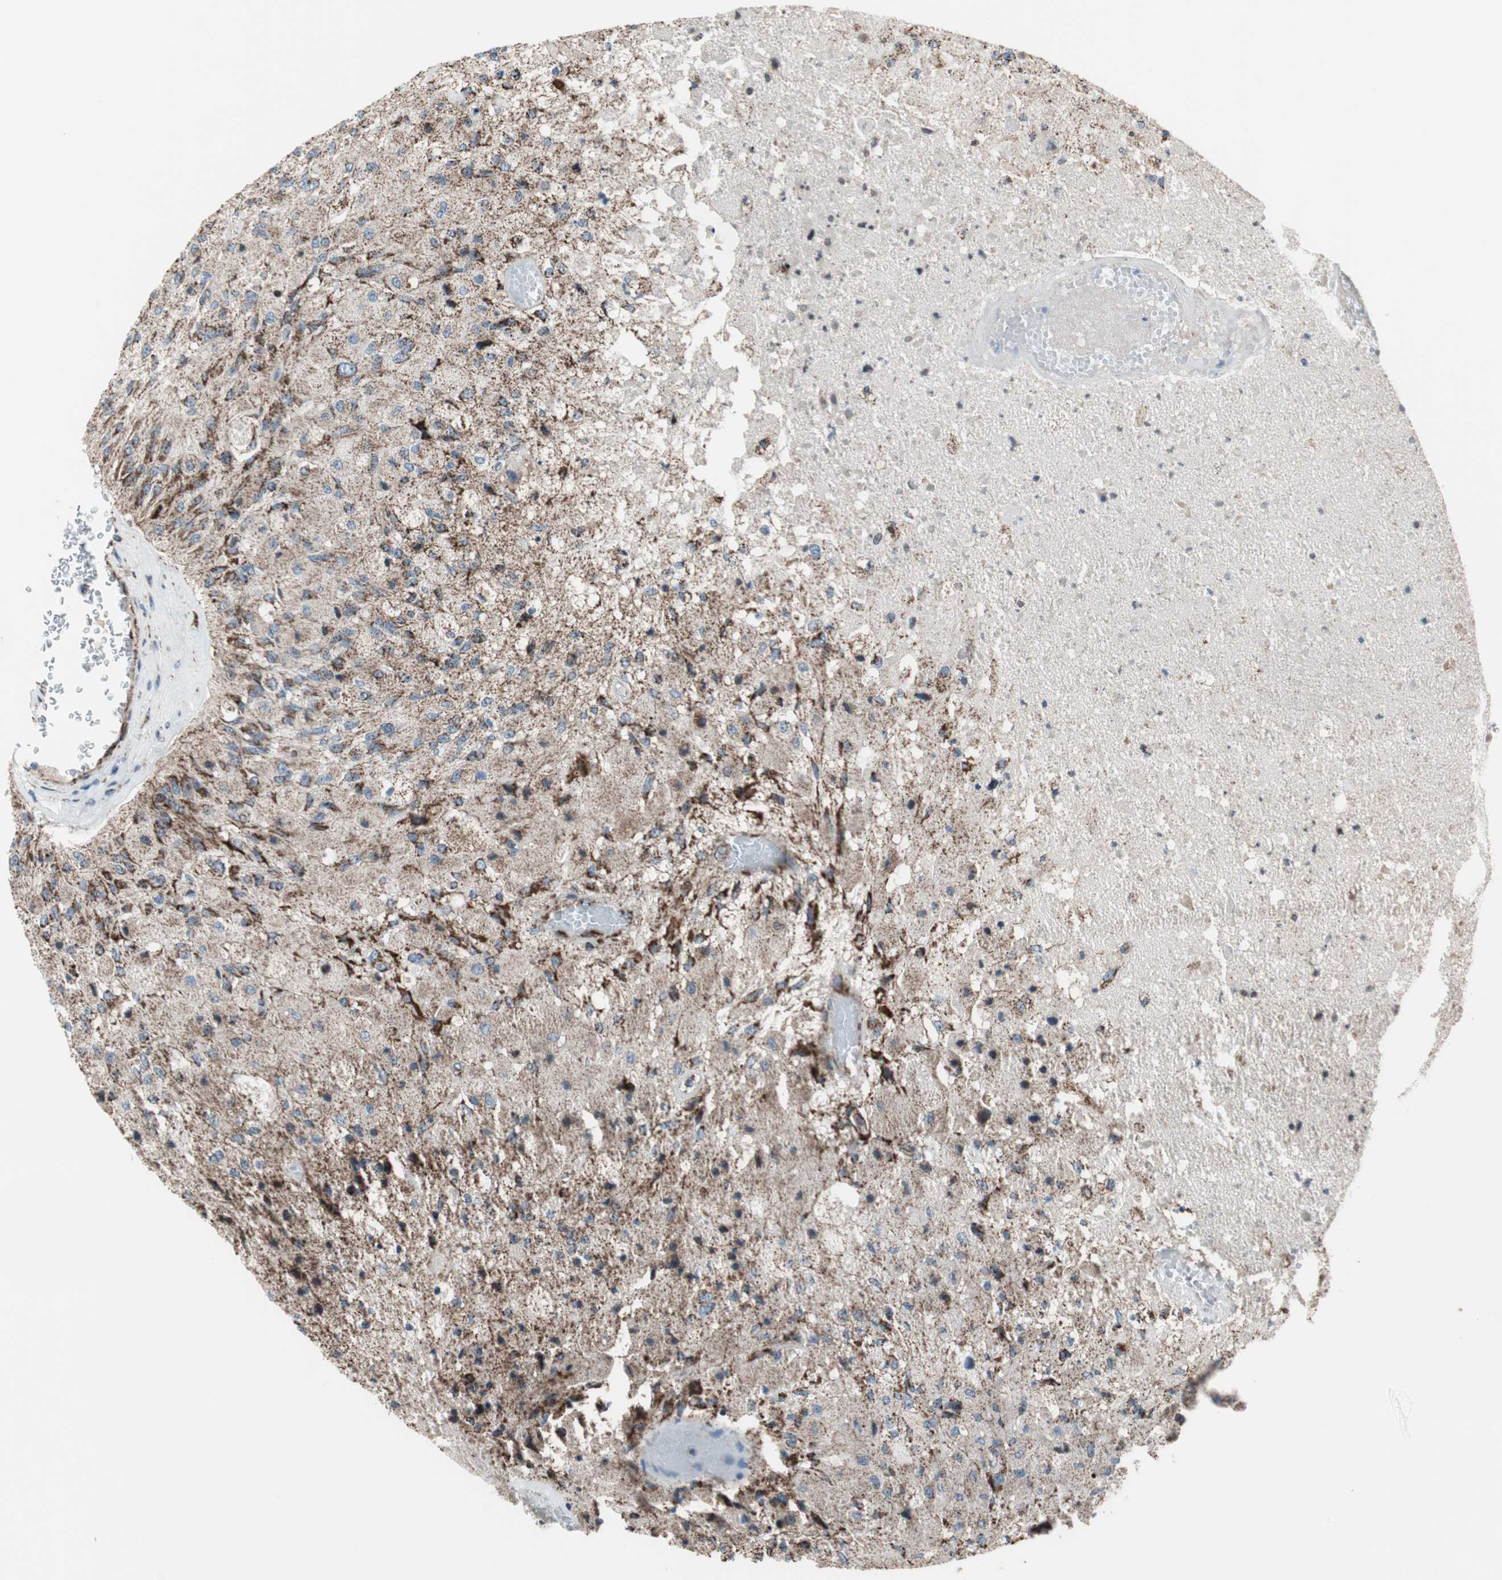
{"staining": {"intensity": "strong", "quantity": "25%-75%", "location": "cytoplasmic/membranous"}, "tissue": "glioma", "cell_type": "Tumor cells", "image_type": "cancer", "snomed": [{"axis": "morphology", "description": "Normal tissue, NOS"}, {"axis": "morphology", "description": "Glioma, malignant, High grade"}, {"axis": "topography", "description": "Cerebral cortex"}], "caption": "Immunohistochemistry staining of glioma, which demonstrates high levels of strong cytoplasmic/membranous staining in approximately 25%-75% of tumor cells indicating strong cytoplasmic/membranous protein staining. The staining was performed using DAB (3,3'-diaminobenzidine) (brown) for protein detection and nuclei were counterstained in hematoxylin (blue).", "gene": "PCSK4", "patient": {"sex": "male", "age": 77}}